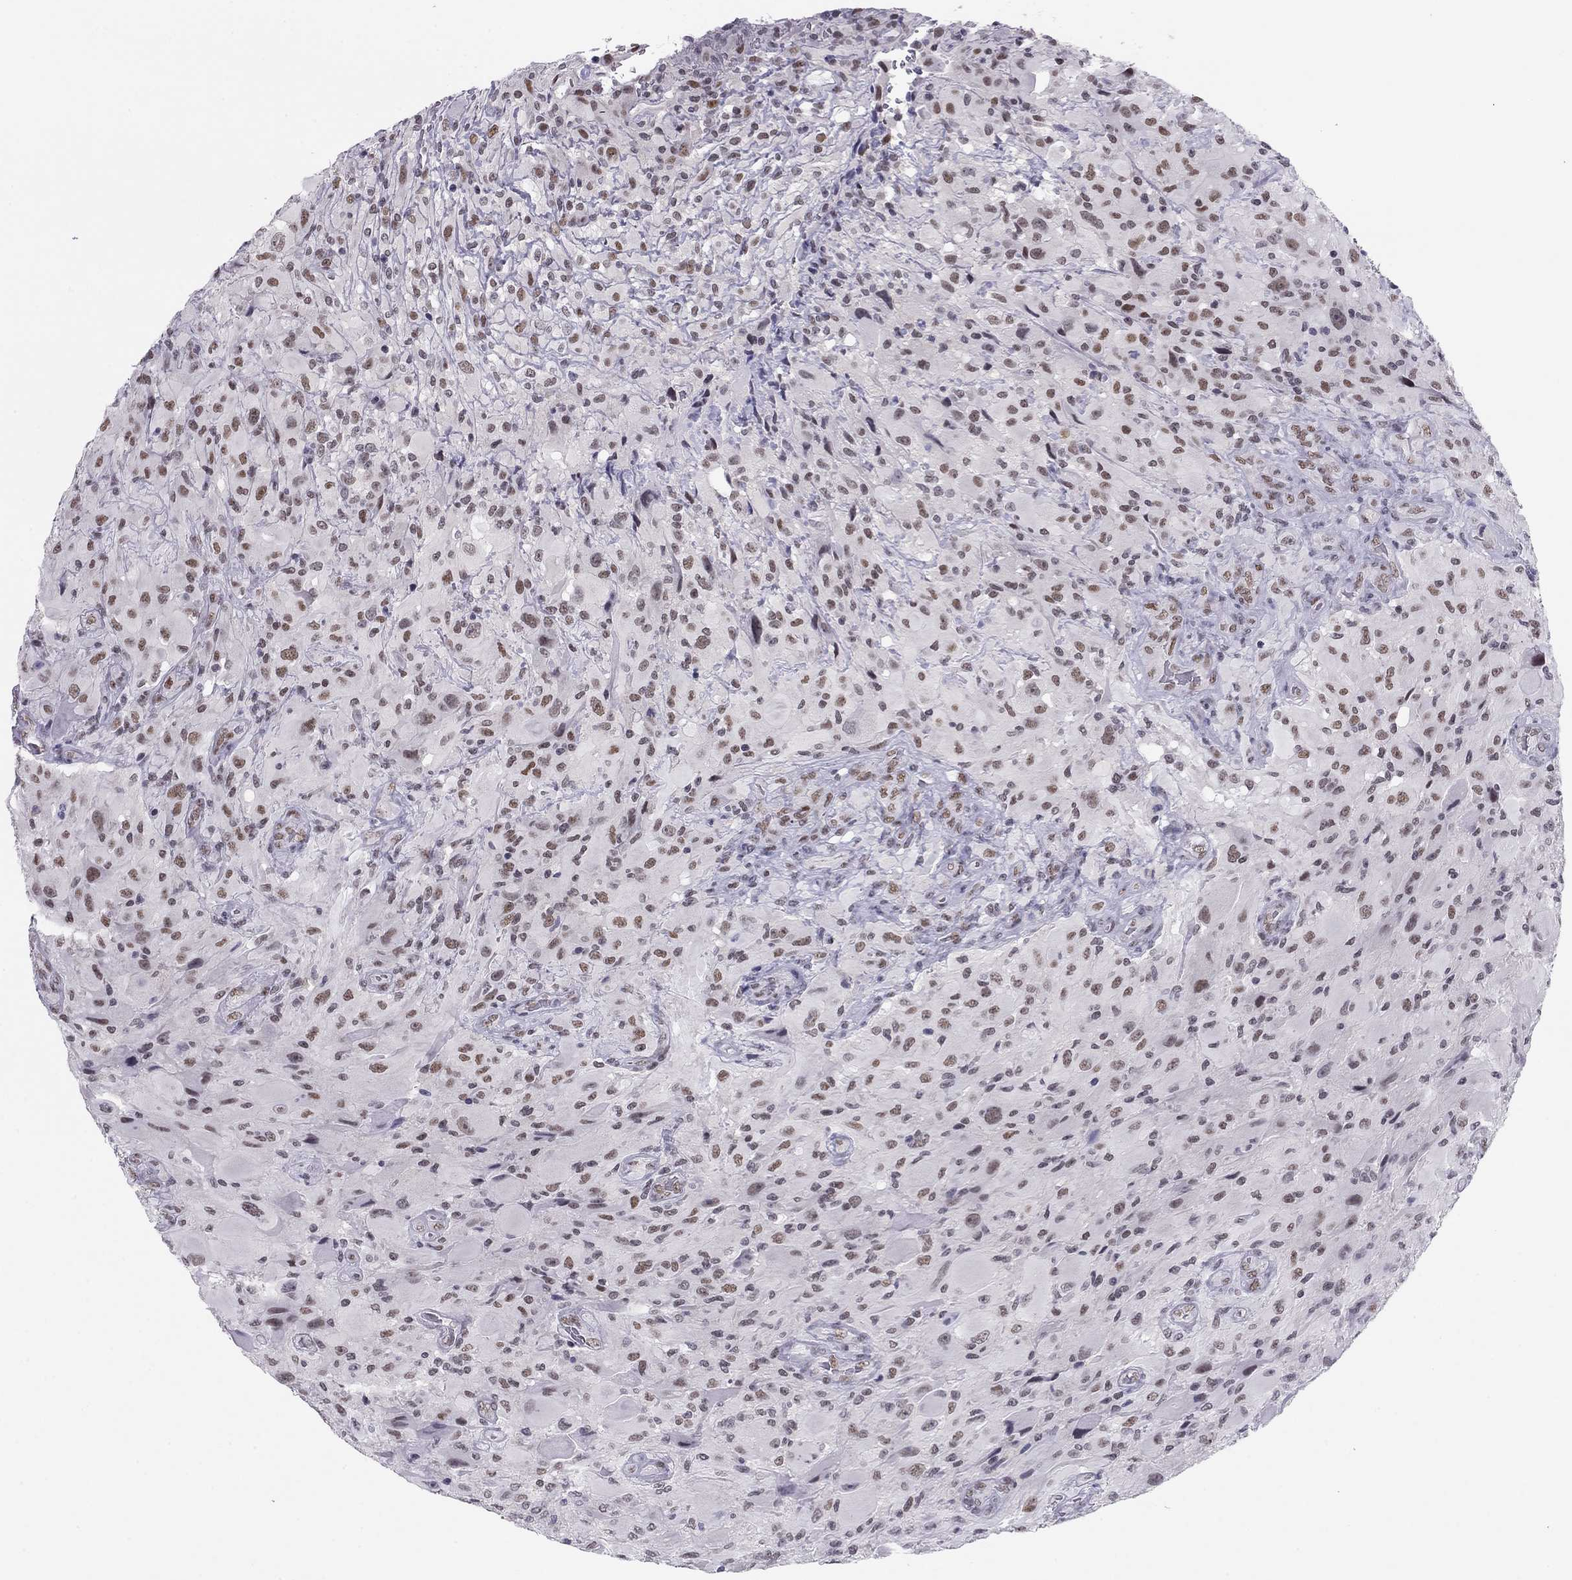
{"staining": {"intensity": "moderate", "quantity": "25%-75%", "location": "nuclear"}, "tissue": "glioma", "cell_type": "Tumor cells", "image_type": "cancer", "snomed": [{"axis": "morphology", "description": "Glioma, malignant, High grade"}, {"axis": "topography", "description": "Cerebral cortex"}], "caption": "A photomicrograph showing moderate nuclear expression in approximately 25%-75% of tumor cells in glioma, as visualized by brown immunohistochemical staining.", "gene": "DOT1L", "patient": {"sex": "male", "age": 35}}